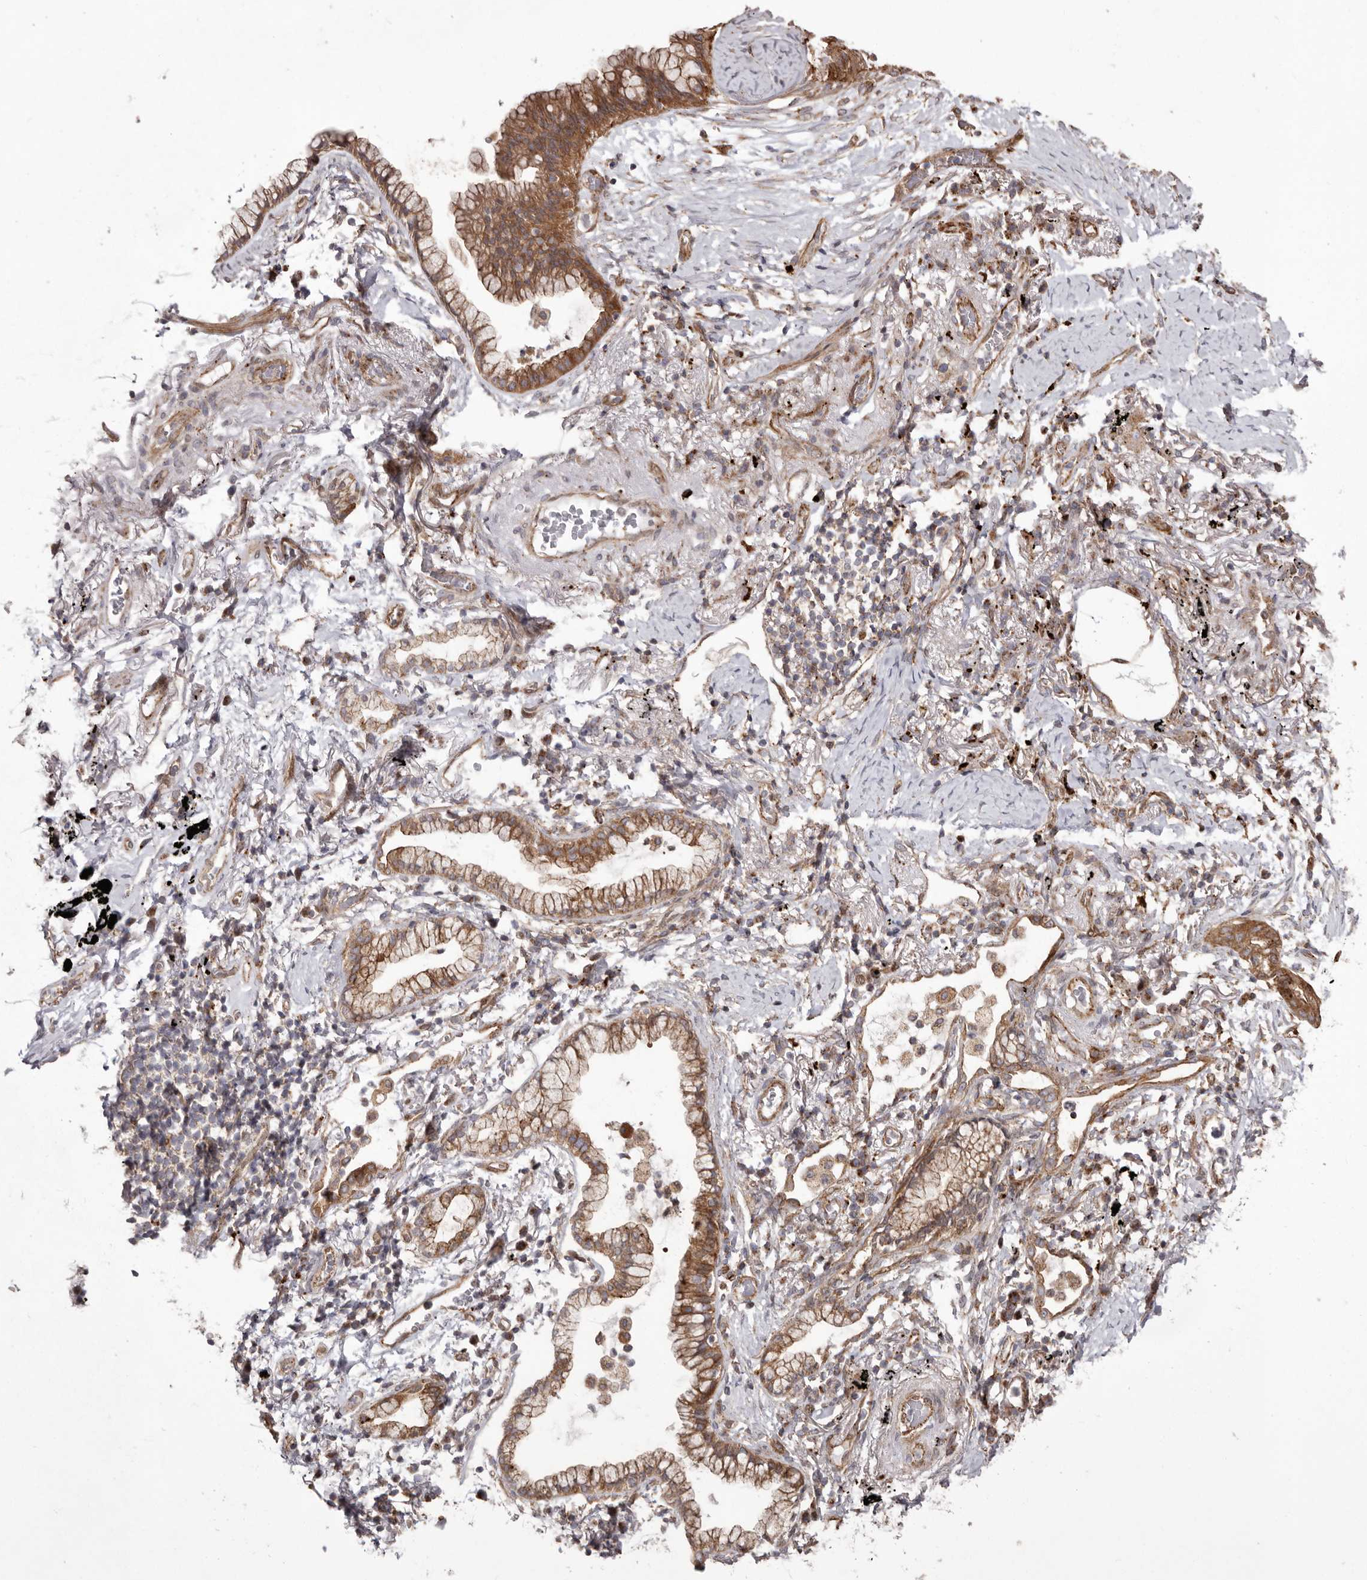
{"staining": {"intensity": "moderate", "quantity": "25%-75%", "location": "cytoplasmic/membranous"}, "tissue": "lung cancer", "cell_type": "Tumor cells", "image_type": "cancer", "snomed": [{"axis": "morphology", "description": "Adenocarcinoma, NOS"}, {"axis": "topography", "description": "Lung"}], "caption": "Protein staining exhibits moderate cytoplasmic/membranous positivity in approximately 25%-75% of tumor cells in lung cancer. The staining is performed using DAB (3,3'-diaminobenzidine) brown chromogen to label protein expression. The nuclei are counter-stained blue using hematoxylin.", "gene": "NUP43", "patient": {"sex": "female", "age": 70}}